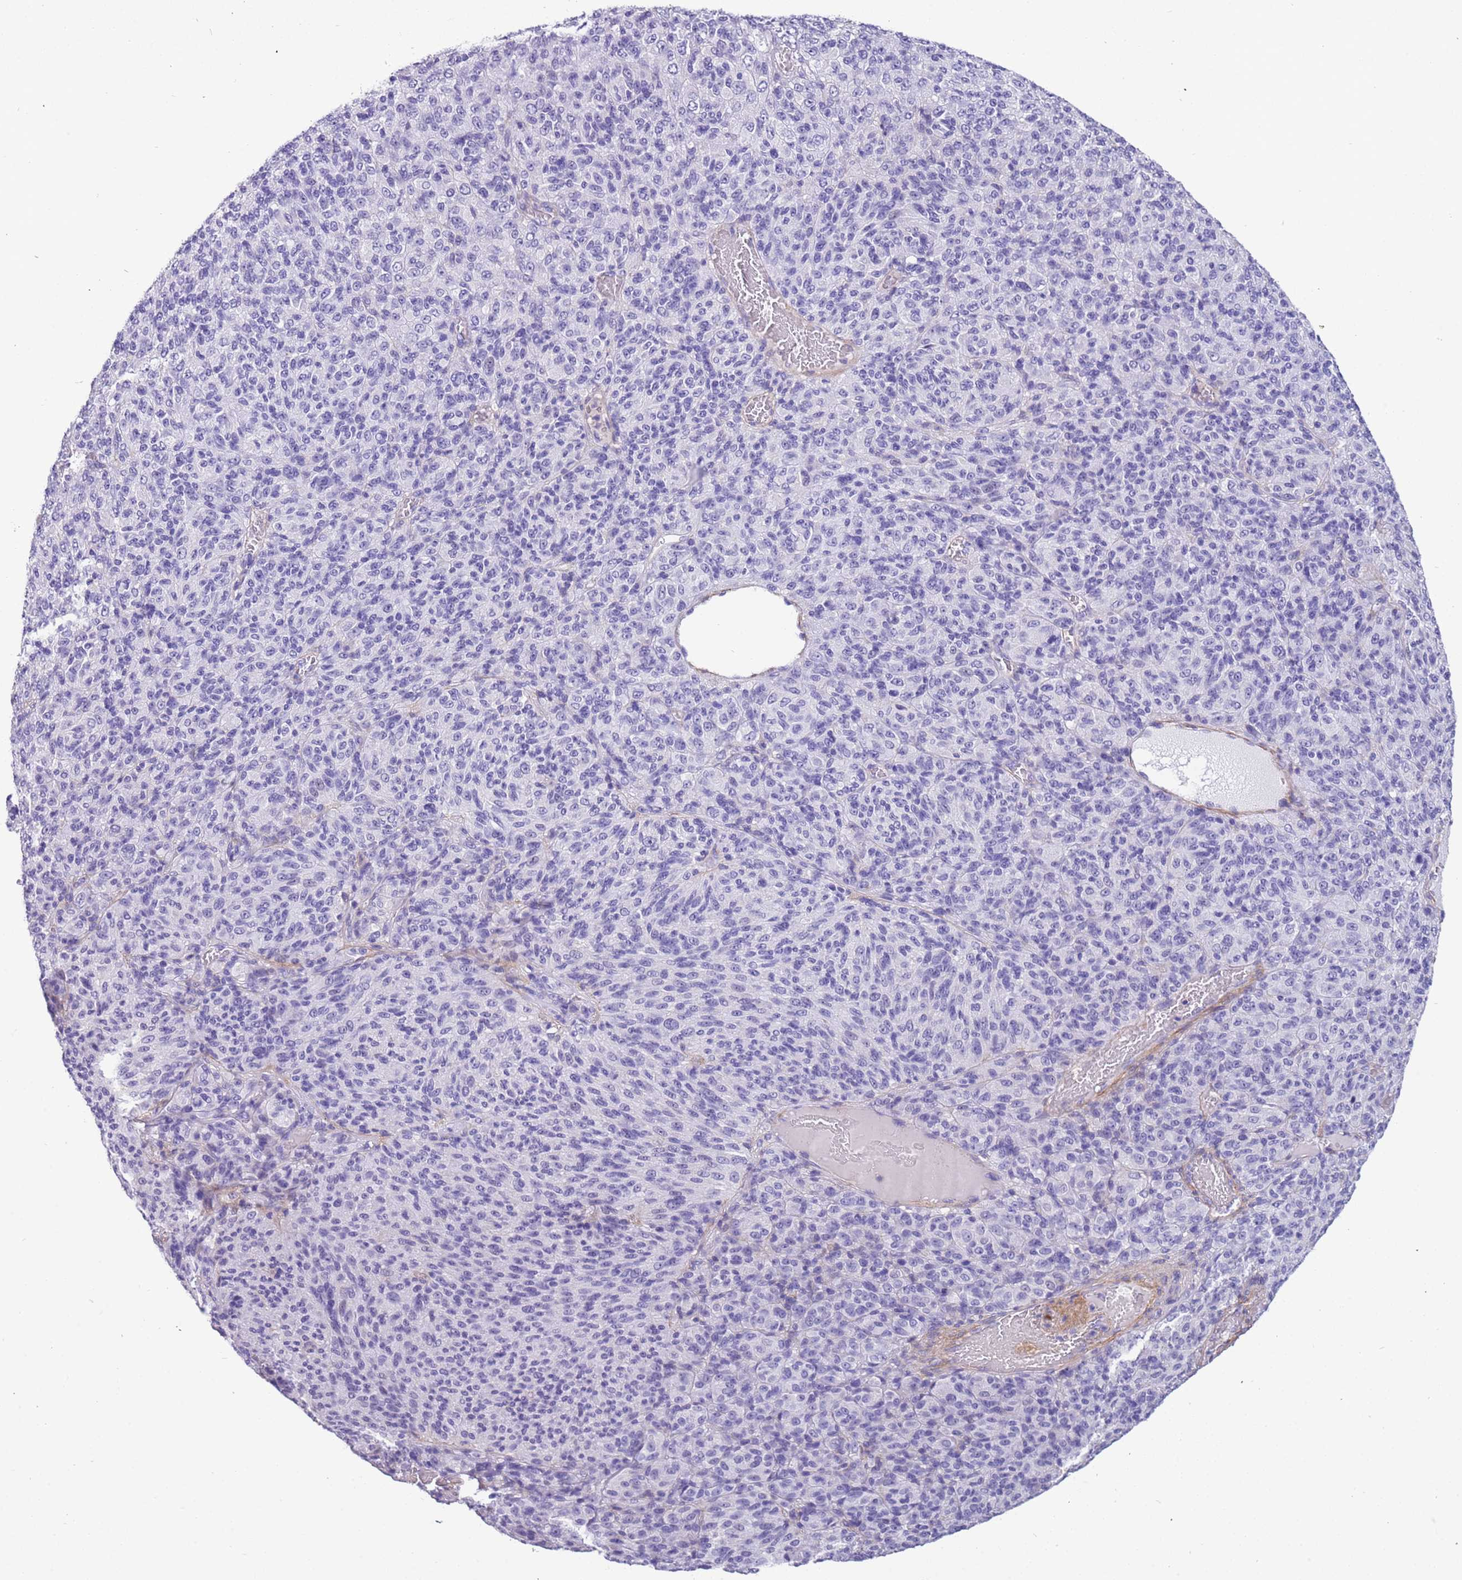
{"staining": {"intensity": "negative", "quantity": "none", "location": "none"}, "tissue": "melanoma", "cell_type": "Tumor cells", "image_type": "cancer", "snomed": [{"axis": "morphology", "description": "Malignant melanoma, Metastatic site"}, {"axis": "topography", "description": "Brain"}], "caption": "Immunohistochemistry of human melanoma exhibits no staining in tumor cells. (DAB (3,3'-diaminobenzidine) immunohistochemistry (IHC), high magnification).", "gene": "PCGF2", "patient": {"sex": "female", "age": 56}}